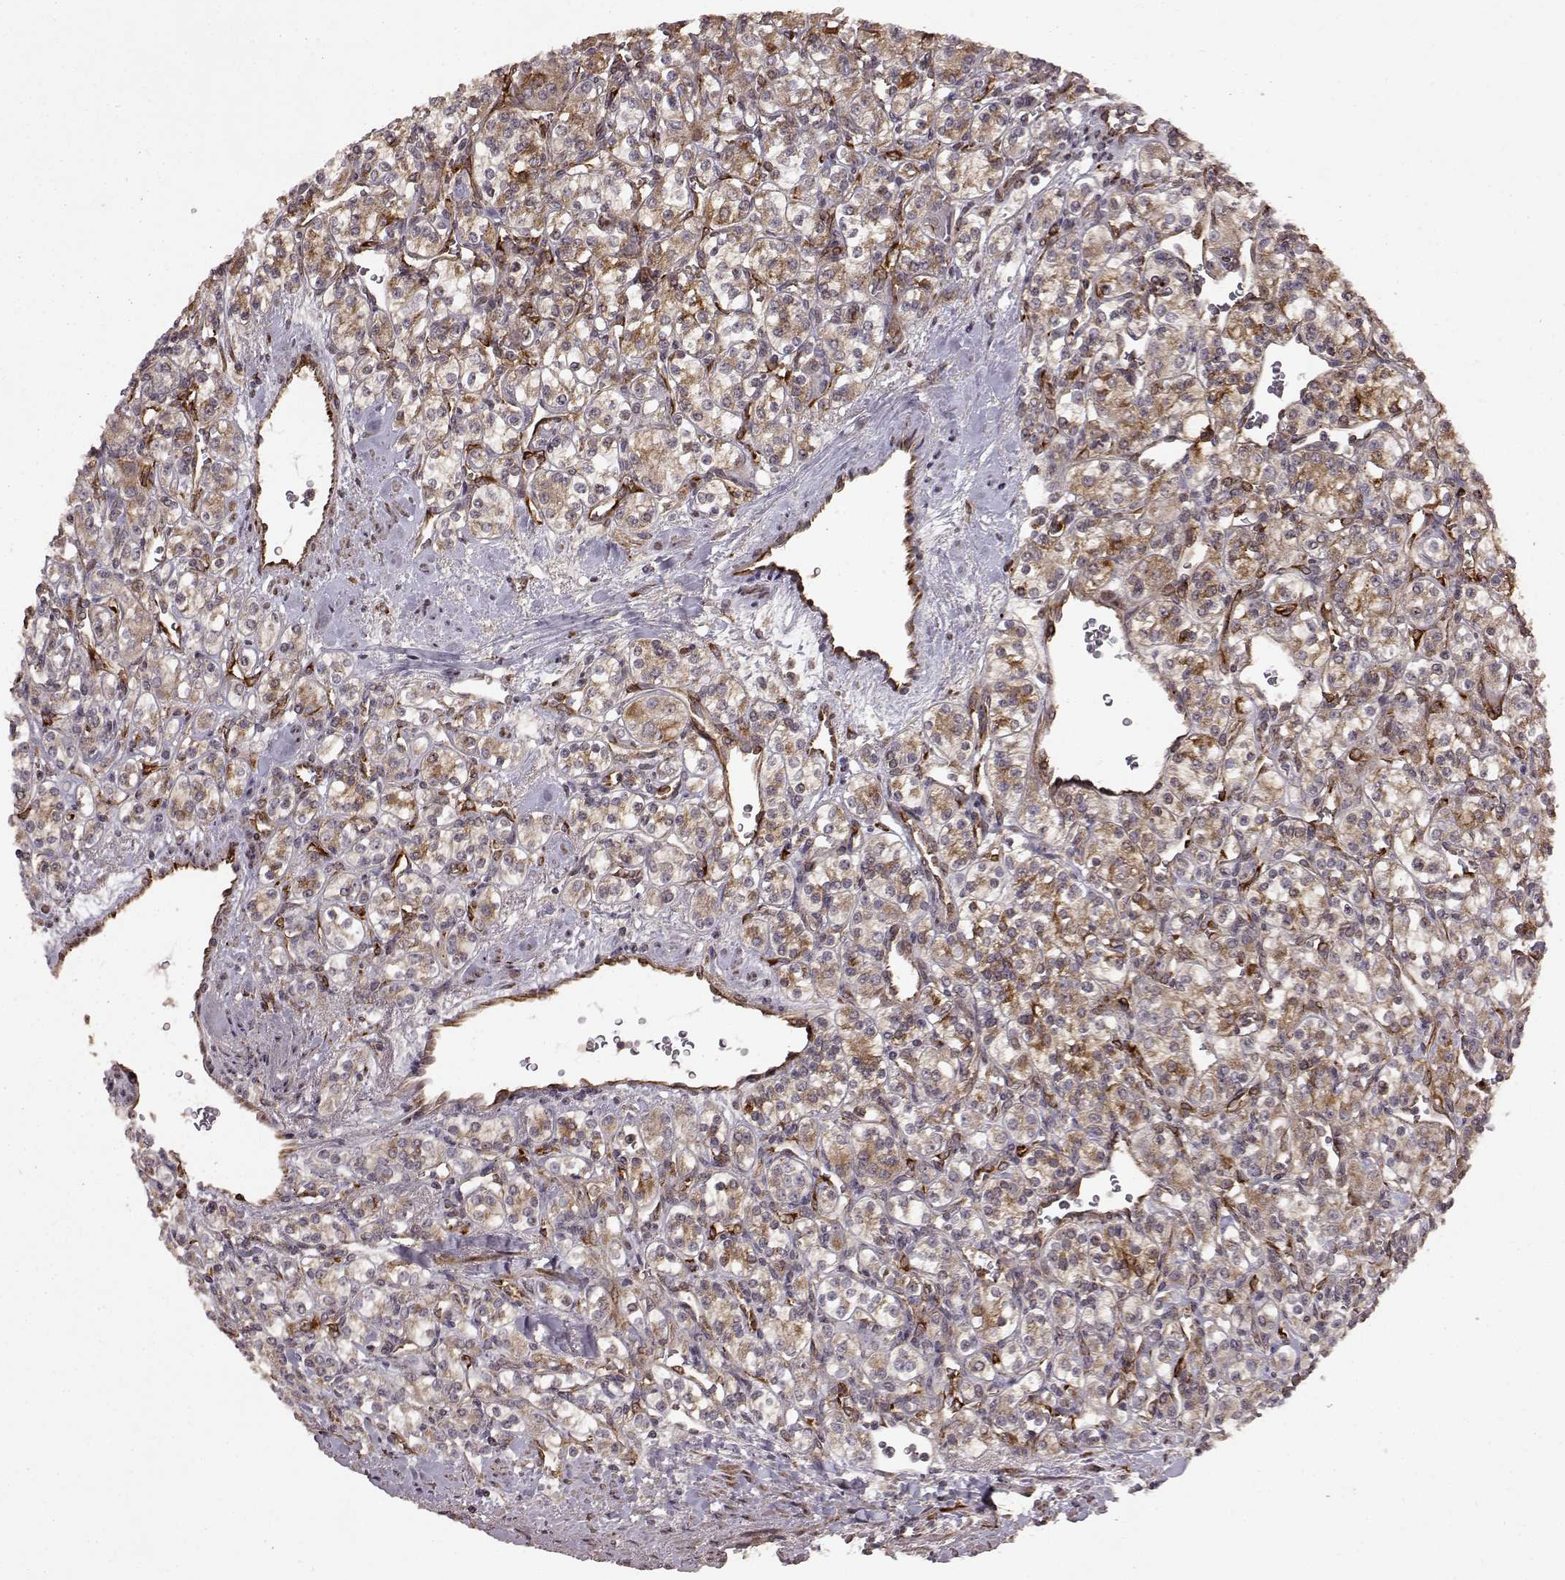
{"staining": {"intensity": "moderate", "quantity": "<25%", "location": "cytoplasmic/membranous"}, "tissue": "renal cancer", "cell_type": "Tumor cells", "image_type": "cancer", "snomed": [{"axis": "morphology", "description": "Adenocarcinoma, NOS"}, {"axis": "topography", "description": "Kidney"}], "caption": "The image demonstrates a brown stain indicating the presence of a protein in the cytoplasmic/membranous of tumor cells in renal cancer (adenocarcinoma).", "gene": "FSTL1", "patient": {"sex": "male", "age": 77}}